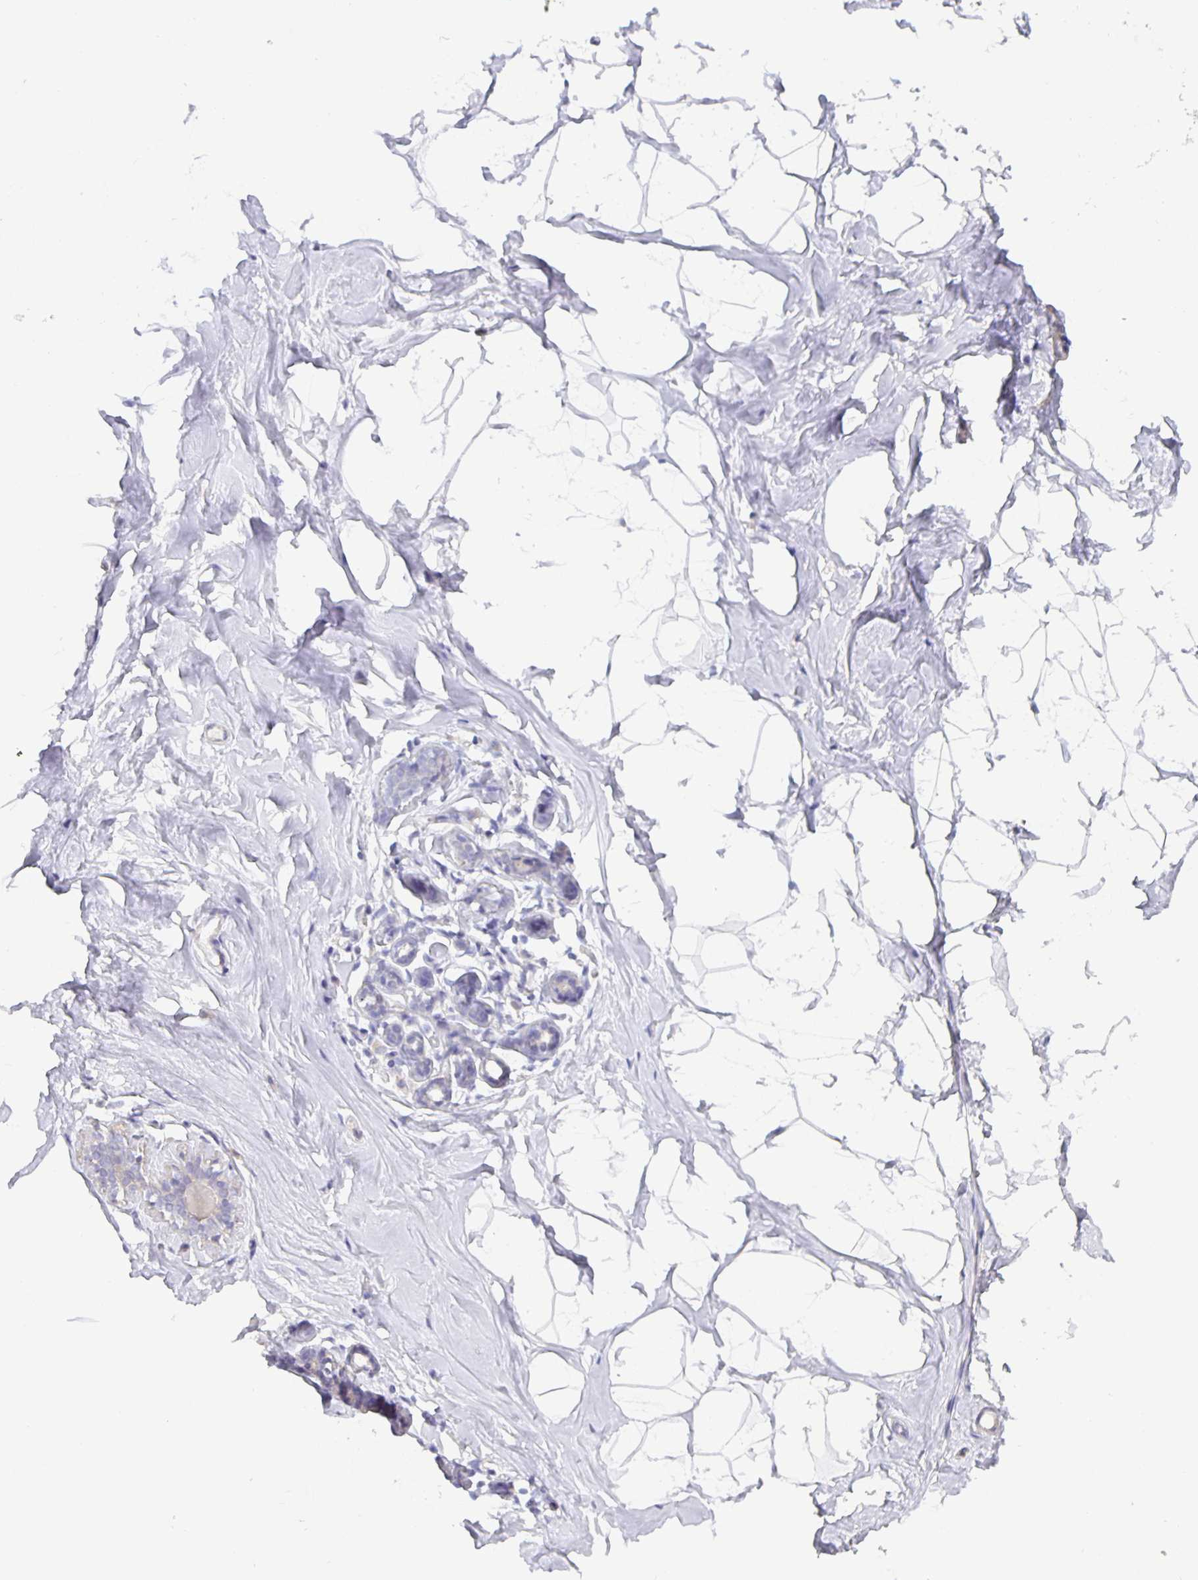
{"staining": {"intensity": "negative", "quantity": "none", "location": "none"}, "tissue": "breast", "cell_type": "Adipocytes", "image_type": "normal", "snomed": [{"axis": "morphology", "description": "Normal tissue, NOS"}, {"axis": "topography", "description": "Breast"}], "caption": "The photomicrograph exhibits no staining of adipocytes in normal breast. (IHC, brightfield microscopy, high magnification).", "gene": "GDF15", "patient": {"sex": "female", "age": 32}}